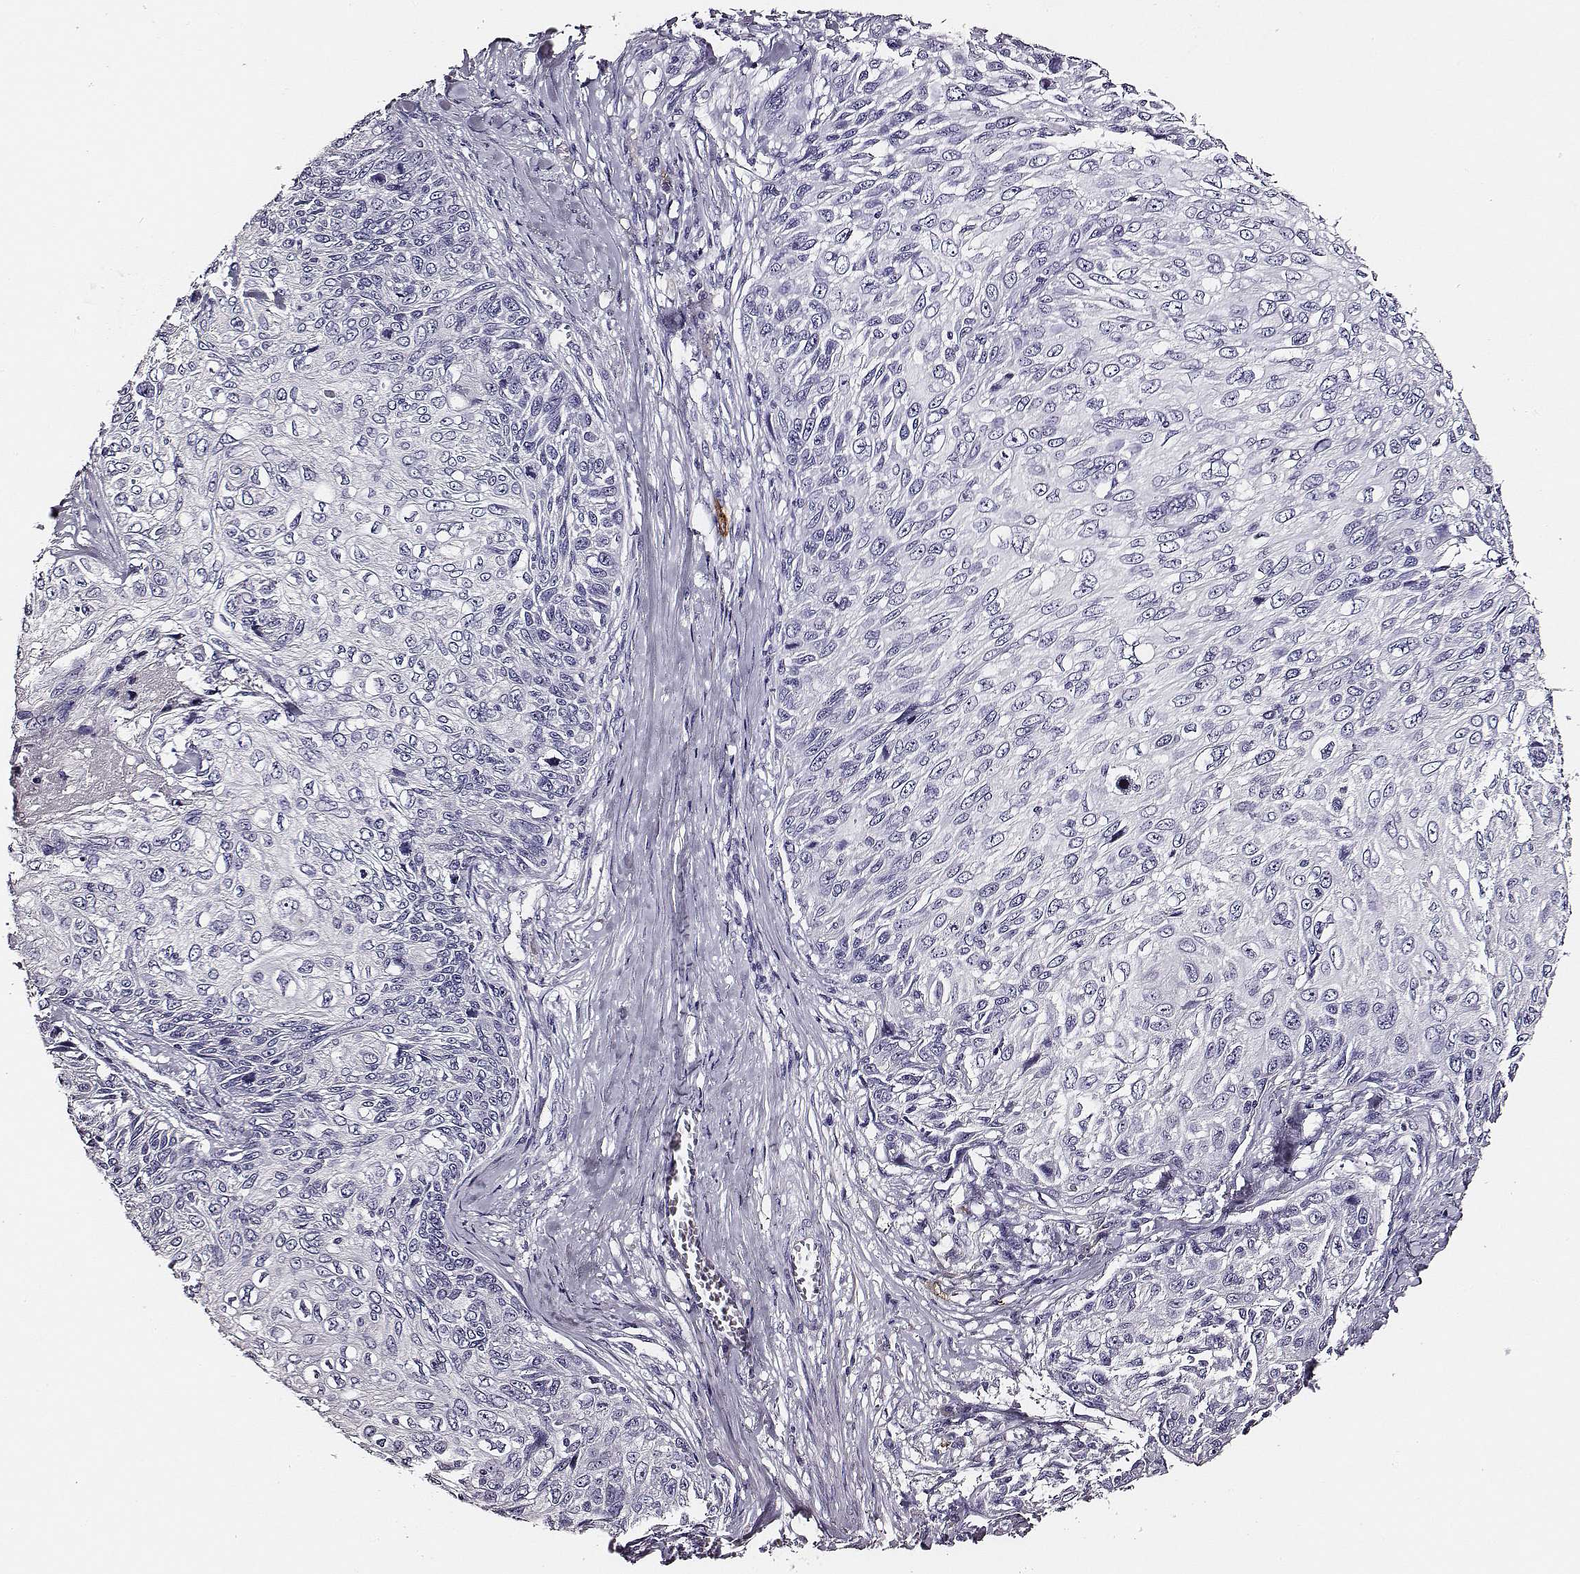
{"staining": {"intensity": "negative", "quantity": "none", "location": "none"}, "tissue": "skin cancer", "cell_type": "Tumor cells", "image_type": "cancer", "snomed": [{"axis": "morphology", "description": "Squamous cell carcinoma, NOS"}, {"axis": "topography", "description": "Skin"}], "caption": "Immunohistochemical staining of human skin squamous cell carcinoma demonstrates no significant staining in tumor cells. (Brightfield microscopy of DAB IHC at high magnification).", "gene": "DPEP1", "patient": {"sex": "male", "age": 92}}